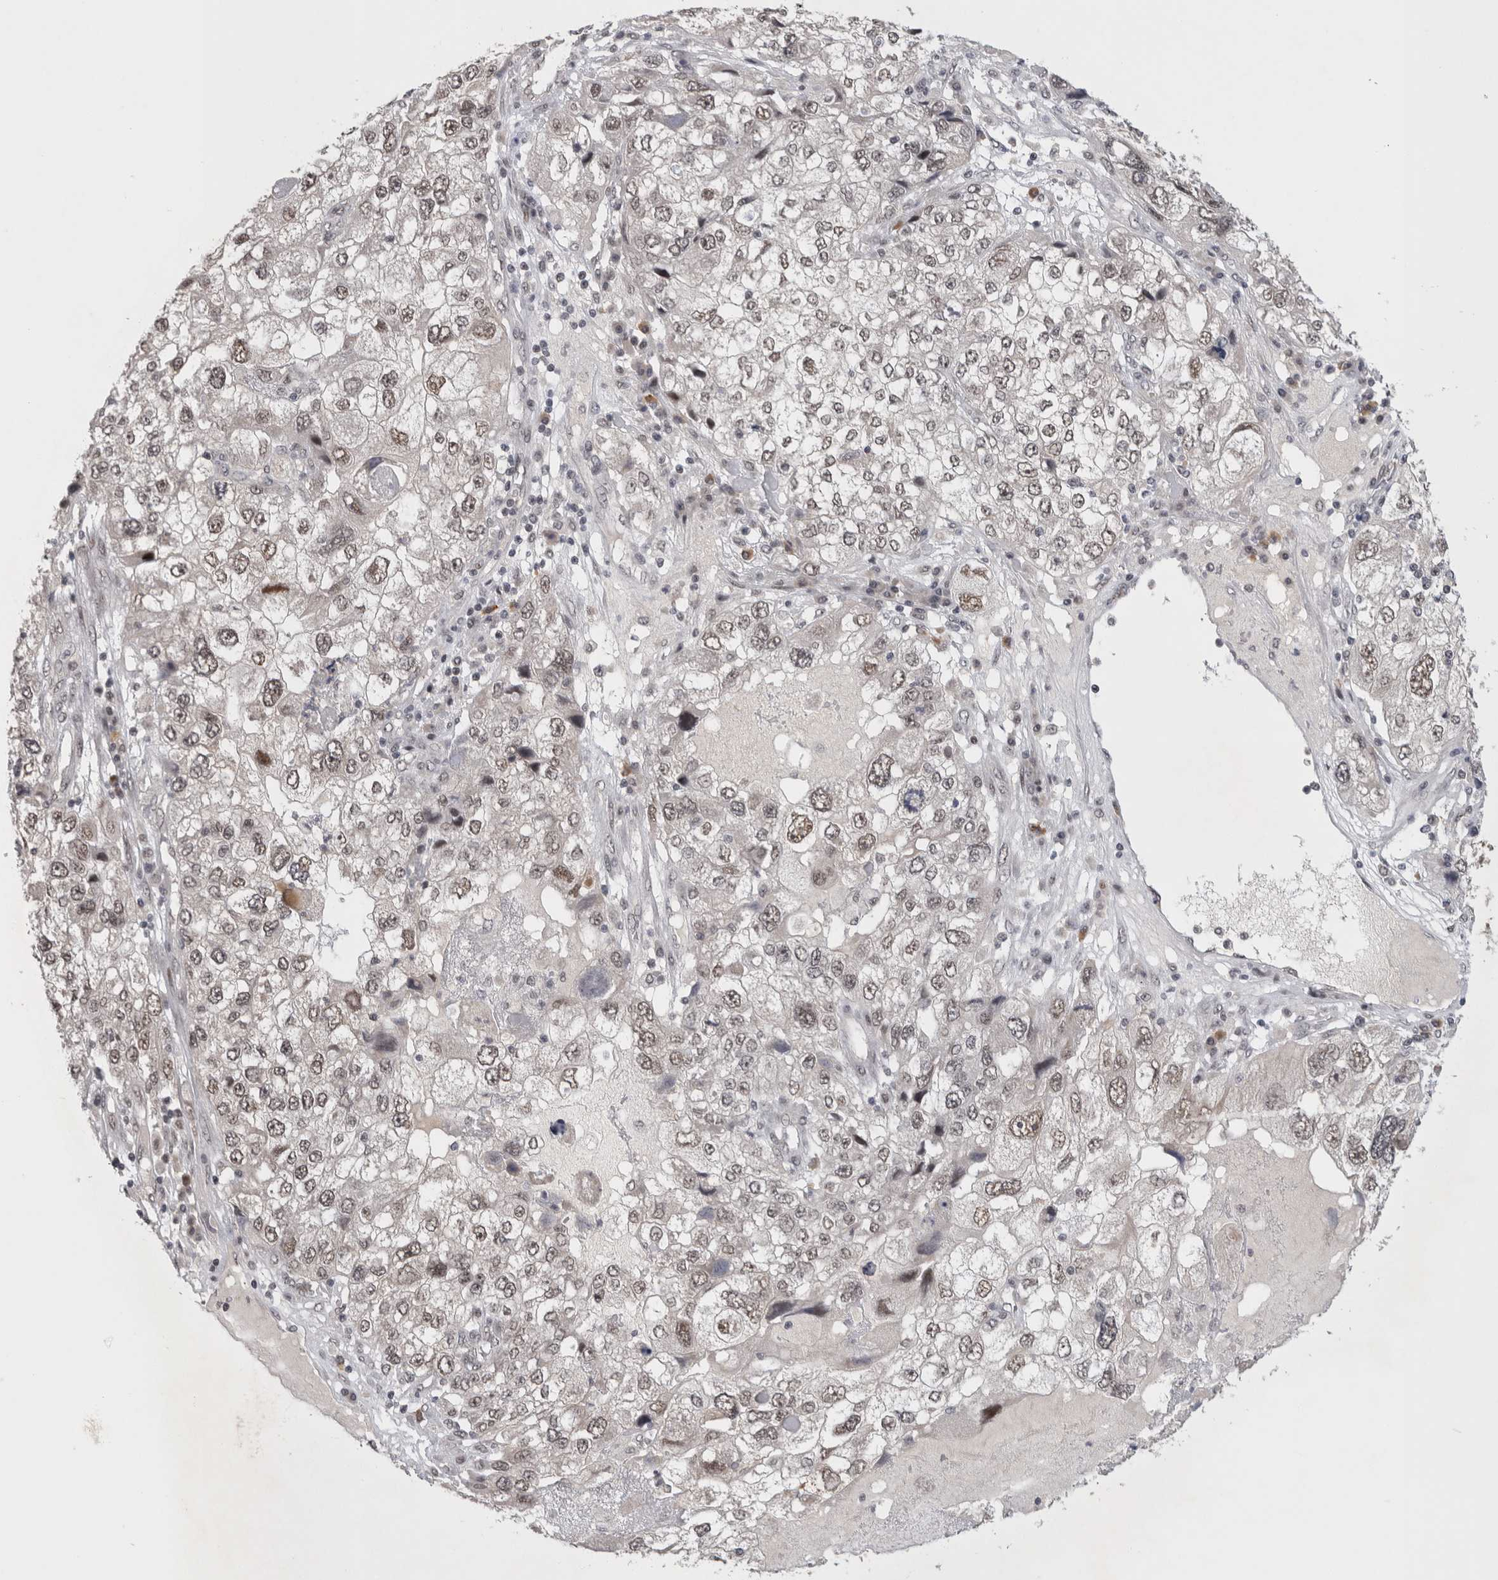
{"staining": {"intensity": "weak", "quantity": ">75%", "location": "nuclear"}, "tissue": "endometrial cancer", "cell_type": "Tumor cells", "image_type": "cancer", "snomed": [{"axis": "morphology", "description": "Adenocarcinoma, NOS"}, {"axis": "topography", "description": "Endometrium"}], "caption": "Tumor cells display low levels of weak nuclear expression in approximately >75% of cells in human endometrial cancer.", "gene": "HESX1", "patient": {"sex": "female", "age": 49}}